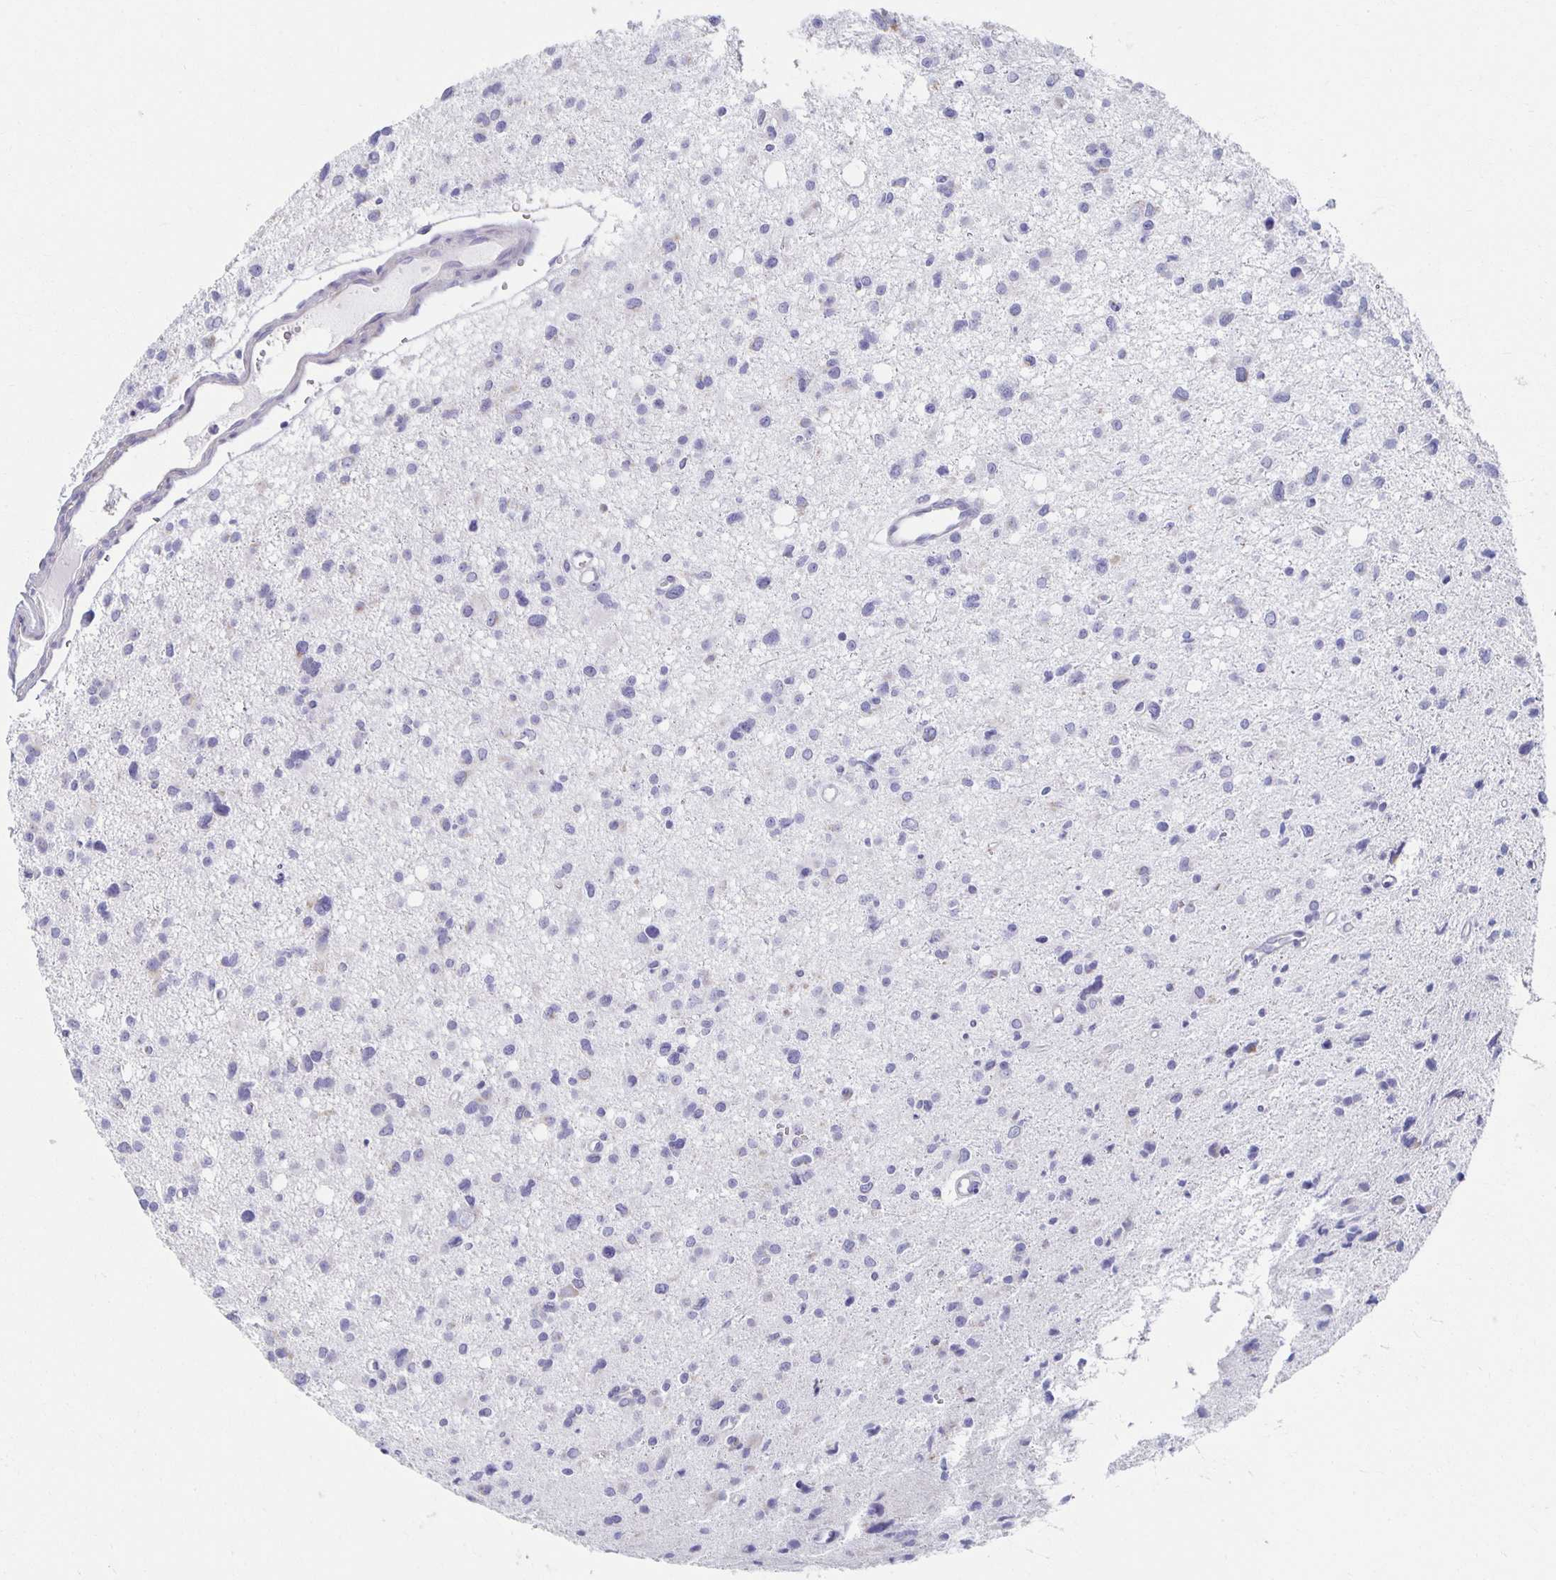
{"staining": {"intensity": "negative", "quantity": "none", "location": "none"}, "tissue": "glioma", "cell_type": "Tumor cells", "image_type": "cancer", "snomed": [{"axis": "morphology", "description": "Glioma, malignant, High grade"}, {"axis": "topography", "description": "Brain"}], "caption": "This image is of glioma stained with immunohistochemistry to label a protein in brown with the nuclei are counter-stained blue. There is no expression in tumor cells.", "gene": "TEX44", "patient": {"sex": "male", "age": 23}}